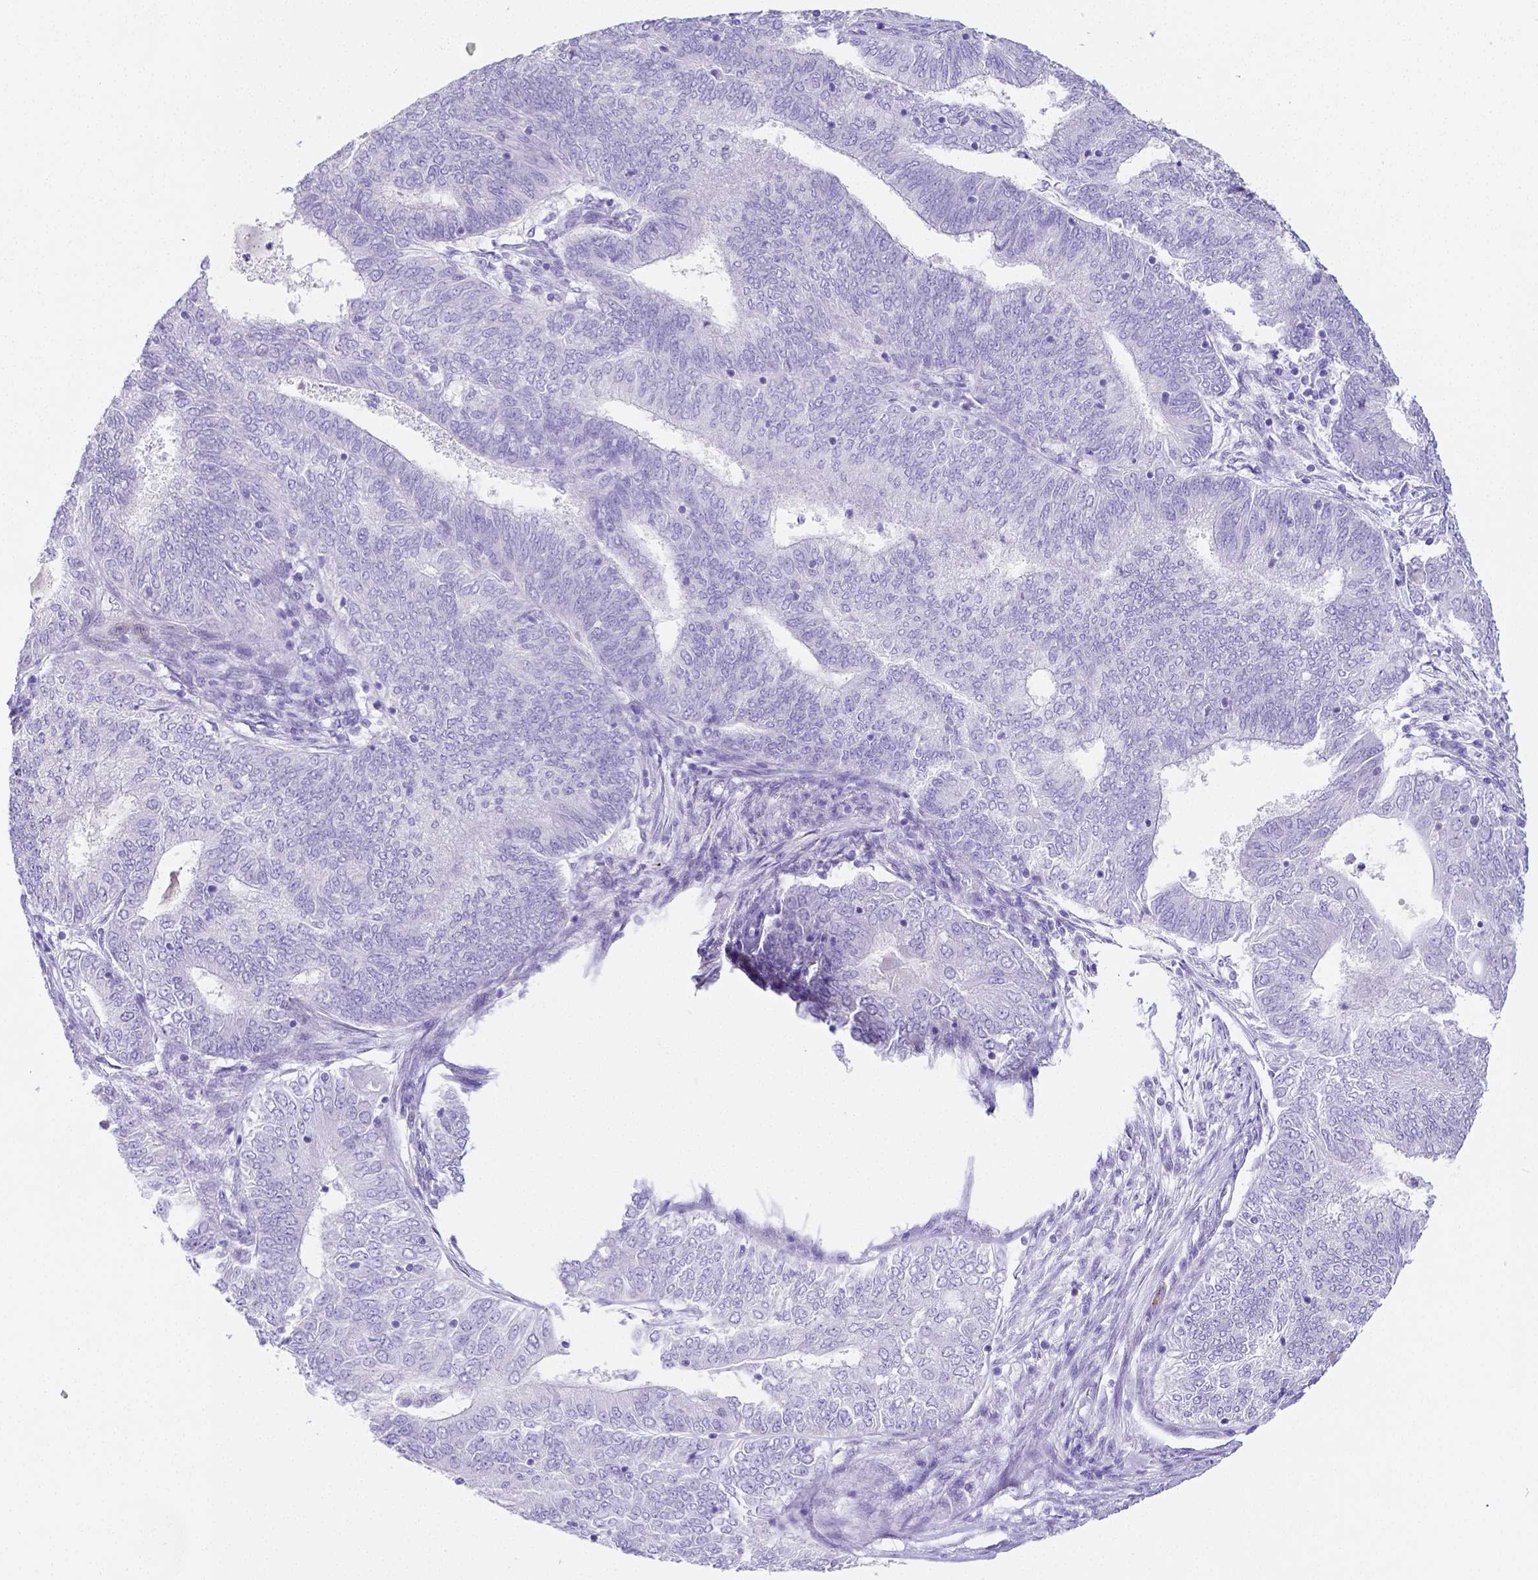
{"staining": {"intensity": "negative", "quantity": "none", "location": "none"}, "tissue": "endometrial cancer", "cell_type": "Tumor cells", "image_type": "cancer", "snomed": [{"axis": "morphology", "description": "Adenocarcinoma, NOS"}, {"axis": "topography", "description": "Endometrium"}], "caption": "High magnification brightfield microscopy of endometrial adenocarcinoma stained with DAB (brown) and counterstained with hematoxylin (blue): tumor cells show no significant expression. (IHC, brightfield microscopy, high magnification).", "gene": "ARHGAP36", "patient": {"sex": "female", "age": 62}}